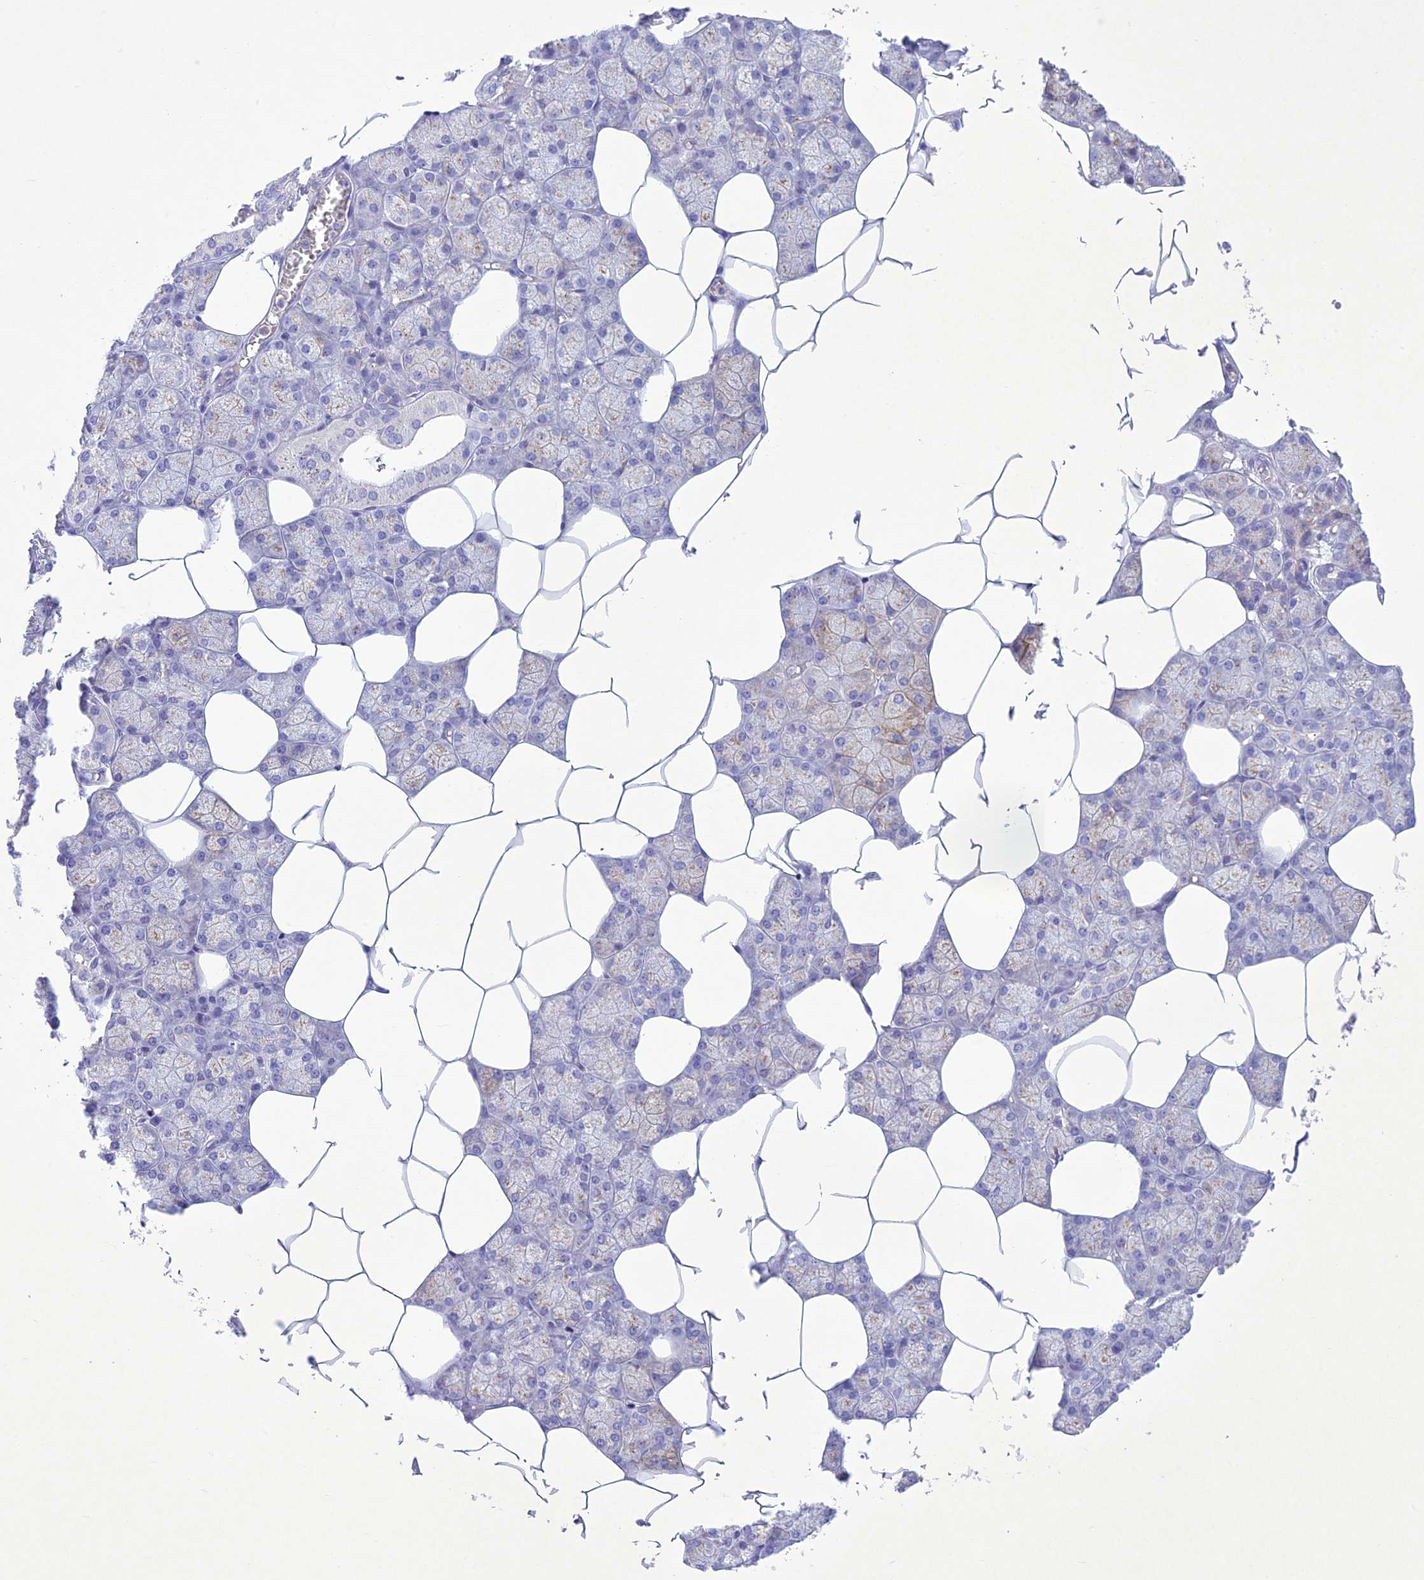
{"staining": {"intensity": "weak", "quantity": "<25%", "location": "cytoplasmic/membranous"}, "tissue": "salivary gland", "cell_type": "Glandular cells", "image_type": "normal", "snomed": [{"axis": "morphology", "description": "Normal tissue, NOS"}, {"axis": "topography", "description": "Salivary gland"}], "caption": "Immunohistochemistry (IHC) of normal human salivary gland shows no staining in glandular cells.", "gene": "SLC13A5", "patient": {"sex": "male", "age": 62}}